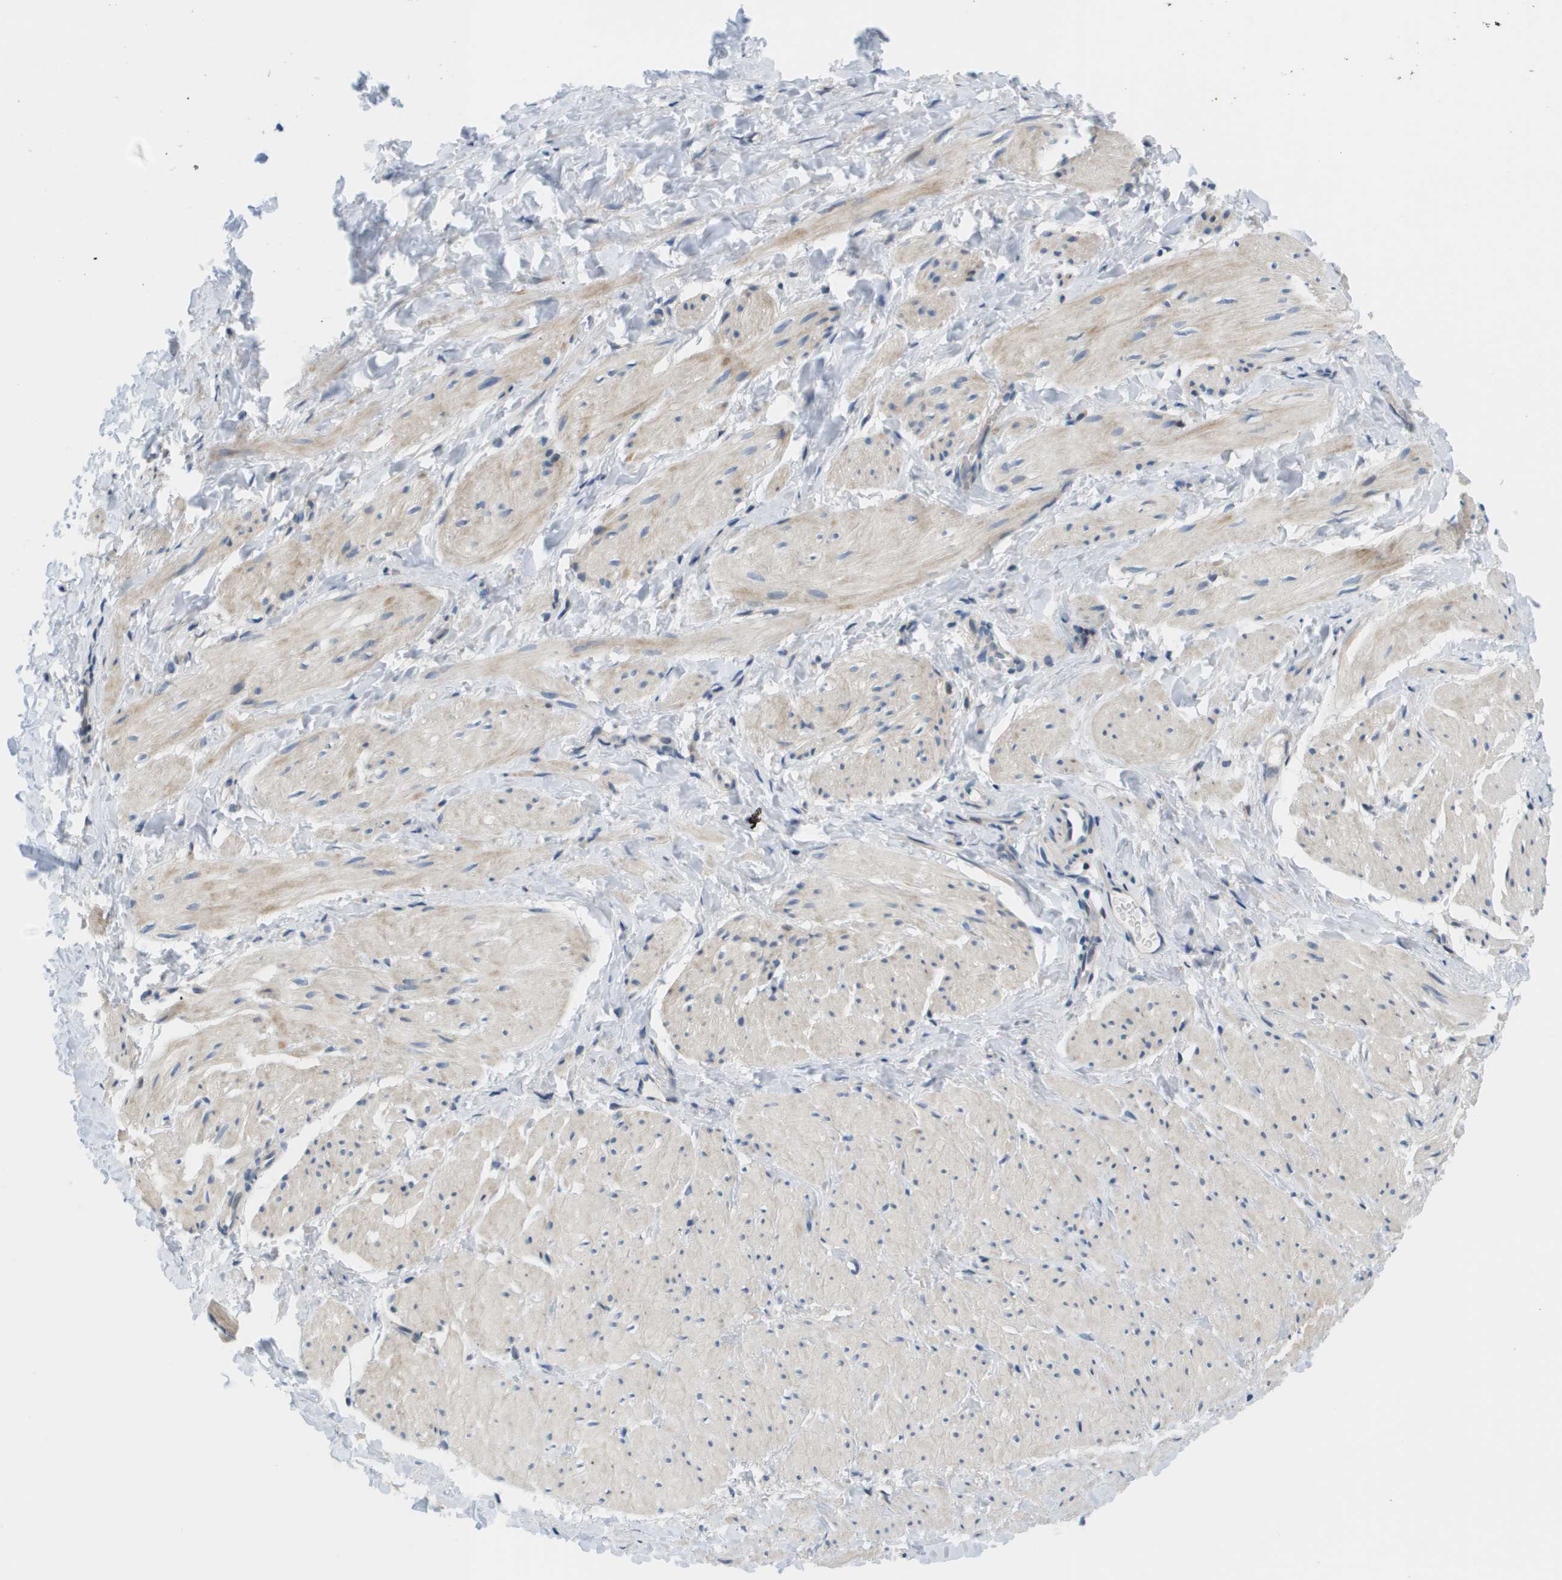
{"staining": {"intensity": "weak", "quantity": "25%-75%", "location": "cytoplasmic/membranous"}, "tissue": "smooth muscle", "cell_type": "Smooth muscle cells", "image_type": "normal", "snomed": [{"axis": "morphology", "description": "Normal tissue, NOS"}, {"axis": "topography", "description": "Smooth muscle"}], "caption": "Immunohistochemistry of unremarkable human smooth muscle displays low levels of weak cytoplasmic/membranous expression in approximately 25%-75% of smooth muscle cells. (brown staining indicates protein expression, while blue staining denotes nuclei).", "gene": "KRT23", "patient": {"sex": "male", "age": 16}}